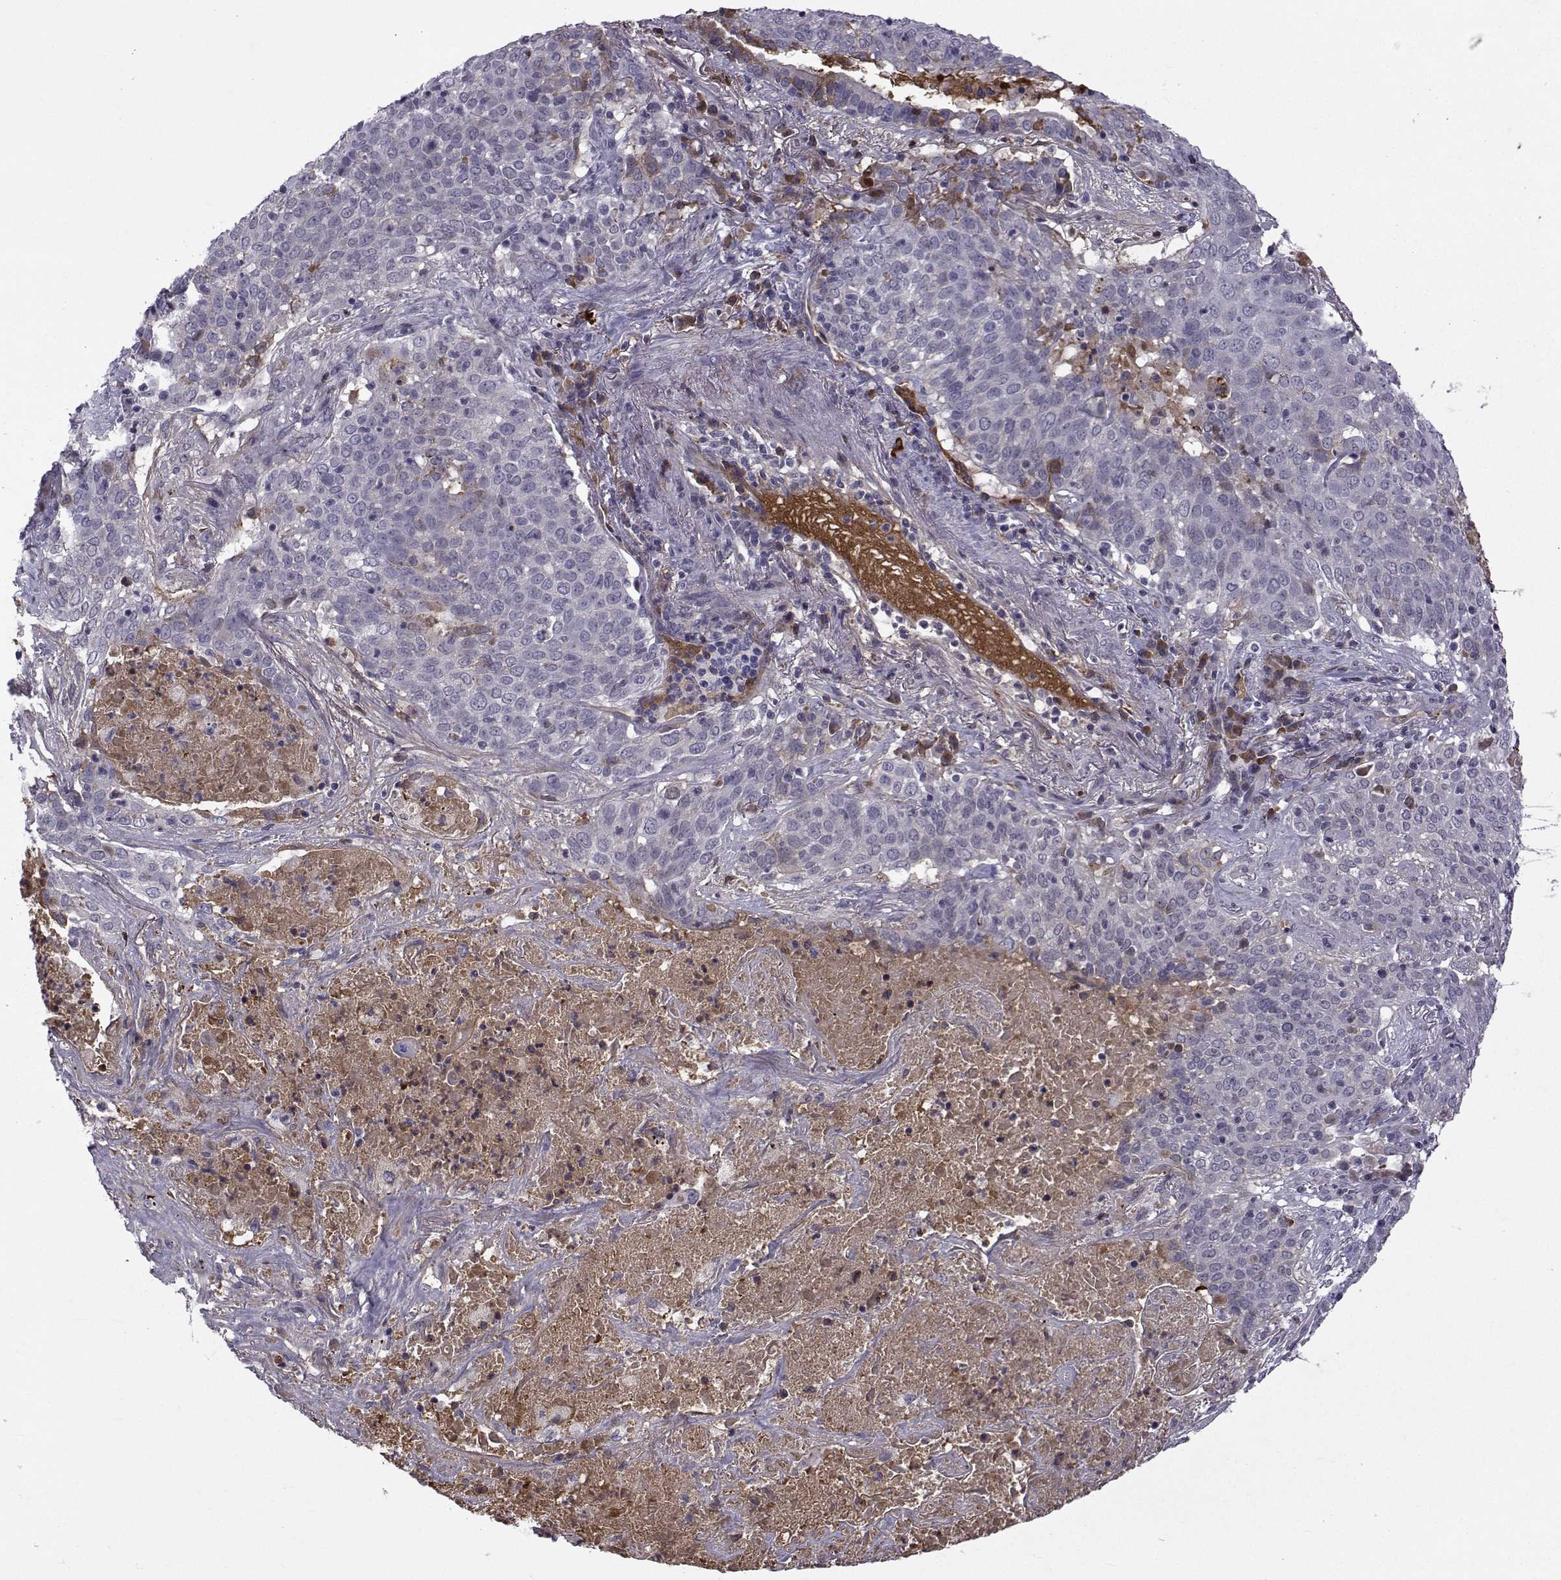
{"staining": {"intensity": "negative", "quantity": "none", "location": "none"}, "tissue": "lung cancer", "cell_type": "Tumor cells", "image_type": "cancer", "snomed": [{"axis": "morphology", "description": "Squamous cell carcinoma, NOS"}, {"axis": "topography", "description": "Lung"}], "caption": "This is a photomicrograph of IHC staining of squamous cell carcinoma (lung), which shows no staining in tumor cells.", "gene": "TNFRSF11B", "patient": {"sex": "male", "age": 82}}